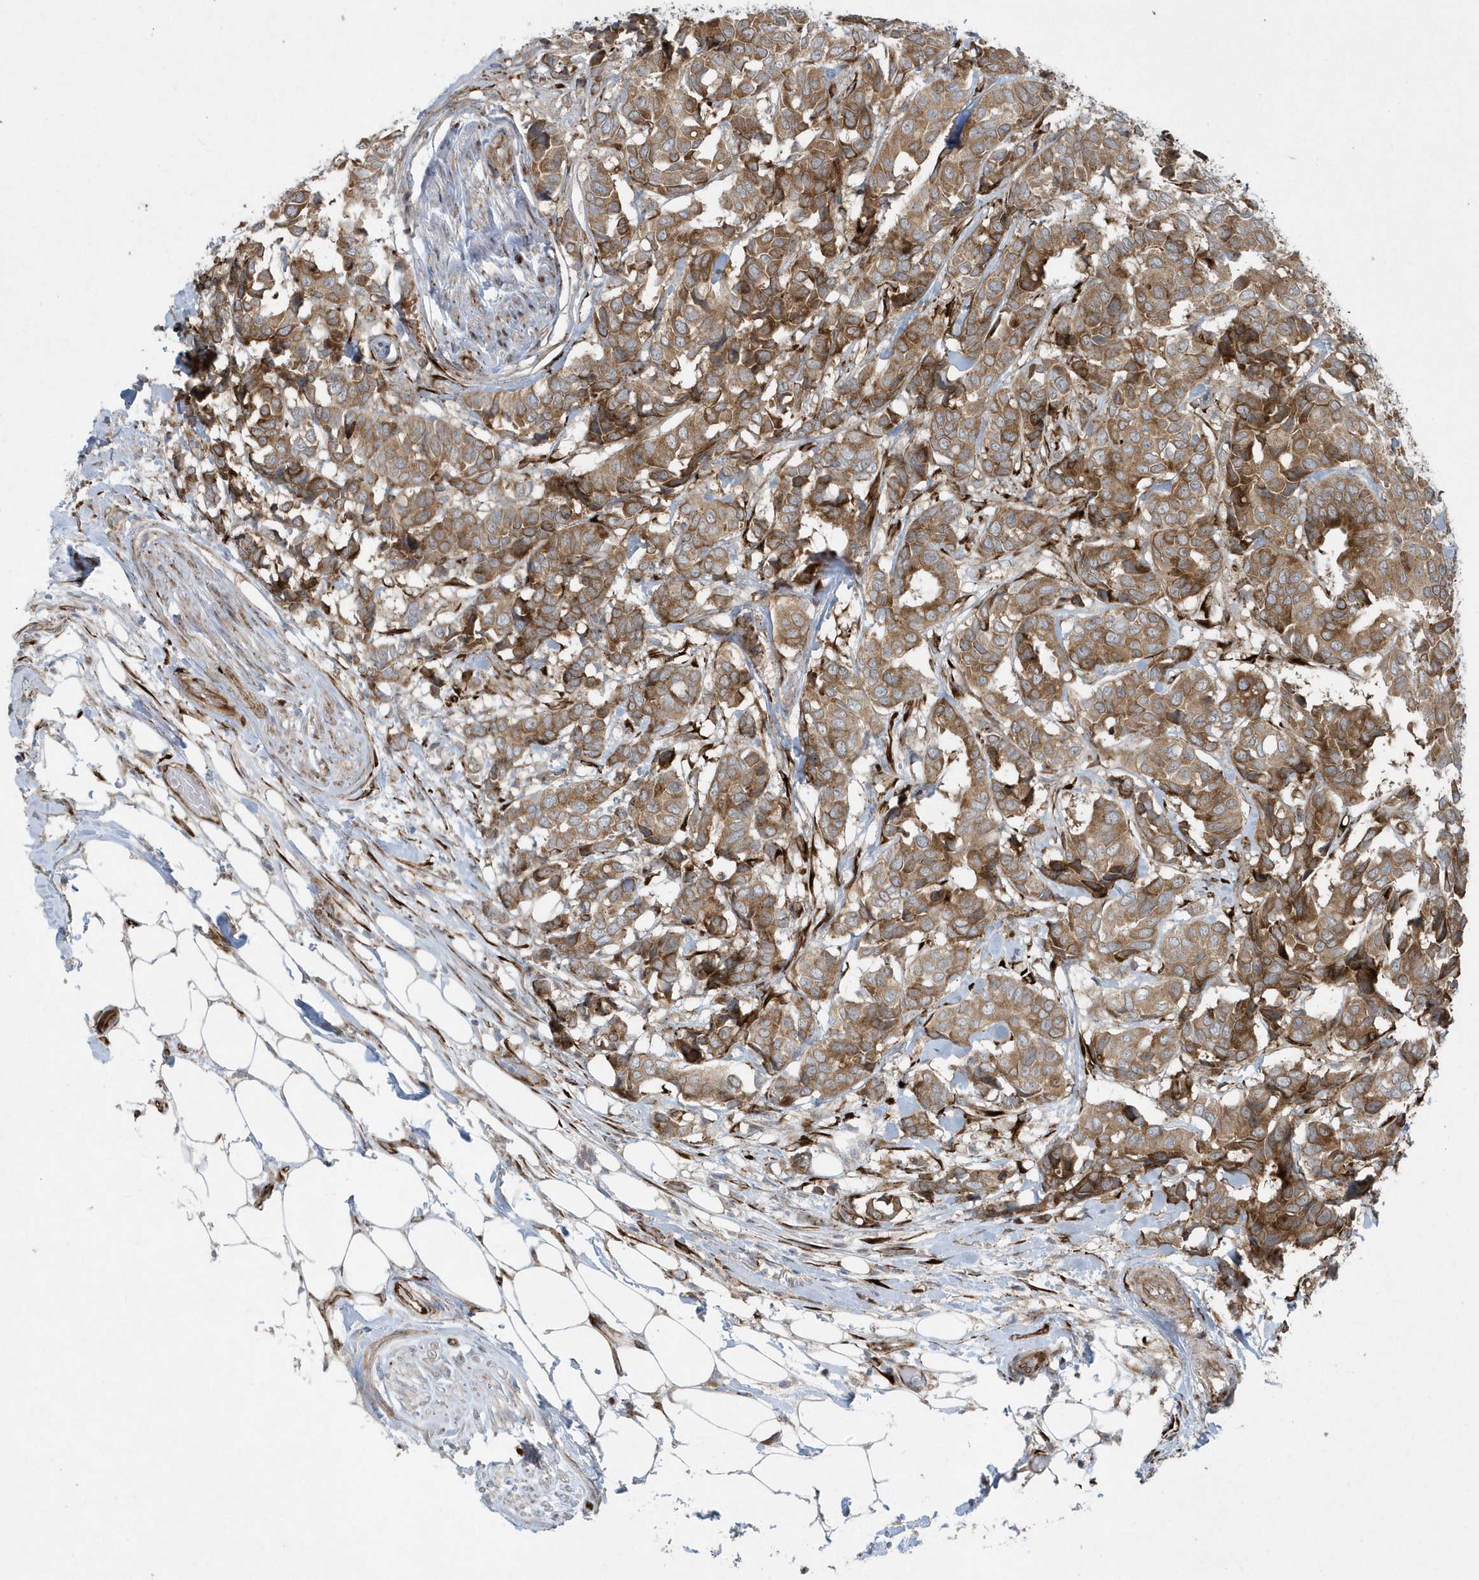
{"staining": {"intensity": "moderate", "quantity": ">75%", "location": "cytoplasmic/membranous"}, "tissue": "breast cancer", "cell_type": "Tumor cells", "image_type": "cancer", "snomed": [{"axis": "morphology", "description": "Duct carcinoma"}, {"axis": "topography", "description": "Breast"}], "caption": "Human breast invasive ductal carcinoma stained for a protein (brown) shows moderate cytoplasmic/membranous positive positivity in about >75% of tumor cells.", "gene": "FAM98A", "patient": {"sex": "female", "age": 87}}